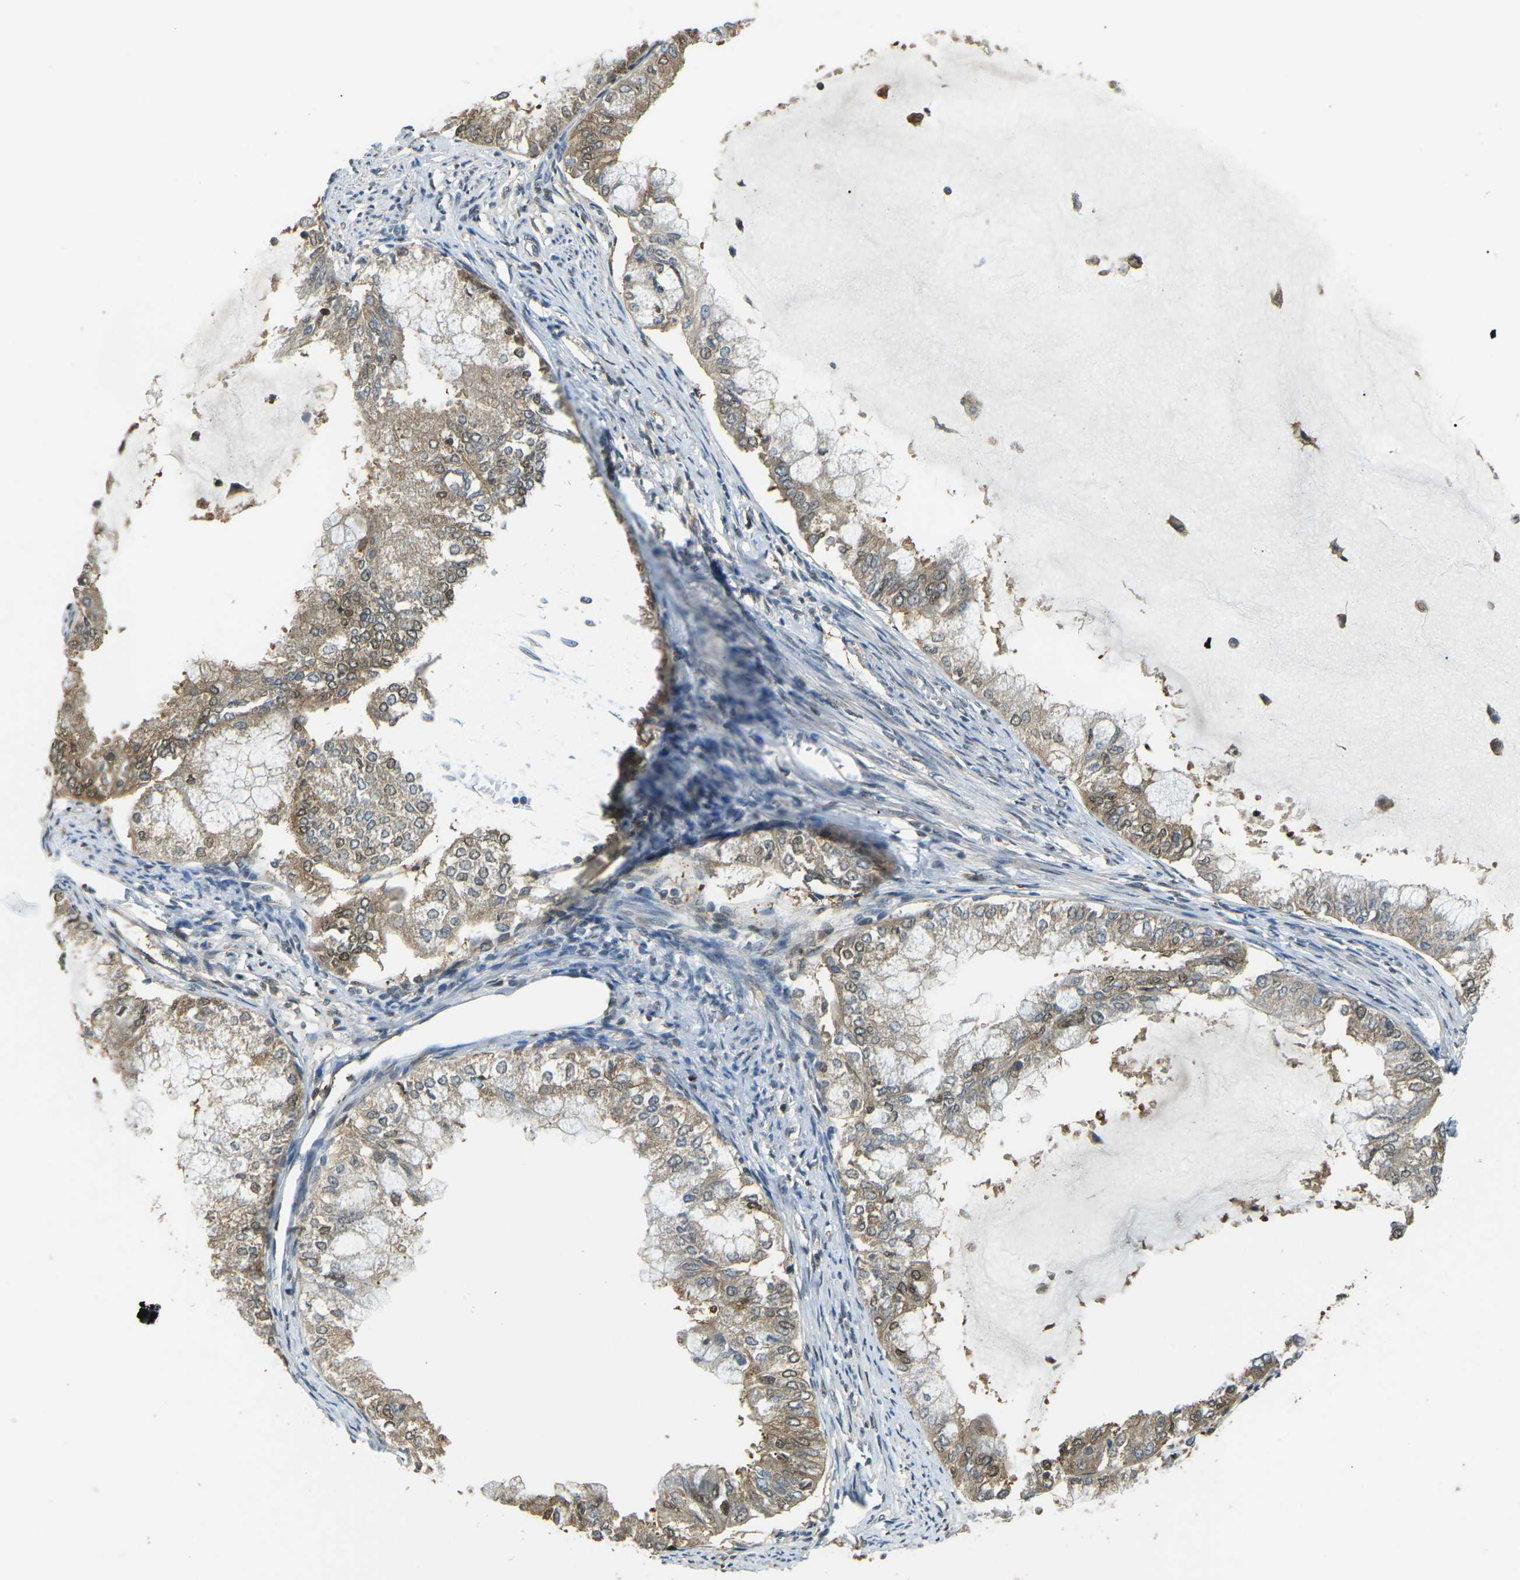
{"staining": {"intensity": "moderate", "quantity": ">75%", "location": "cytoplasmic/membranous,nuclear"}, "tissue": "endometrial cancer", "cell_type": "Tumor cells", "image_type": "cancer", "snomed": [{"axis": "morphology", "description": "Adenocarcinoma, NOS"}, {"axis": "topography", "description": "Endometrium"}], "caption": "This micrograph shows IHC staining of adenocarcinoma (endometrial), with medium moderate cytoplasmic/membranous and nuclear positivity in approximately >75% of tumor cells.", "gene": "PIEZO2", "patient": {"sex": "female", "age": 86}}